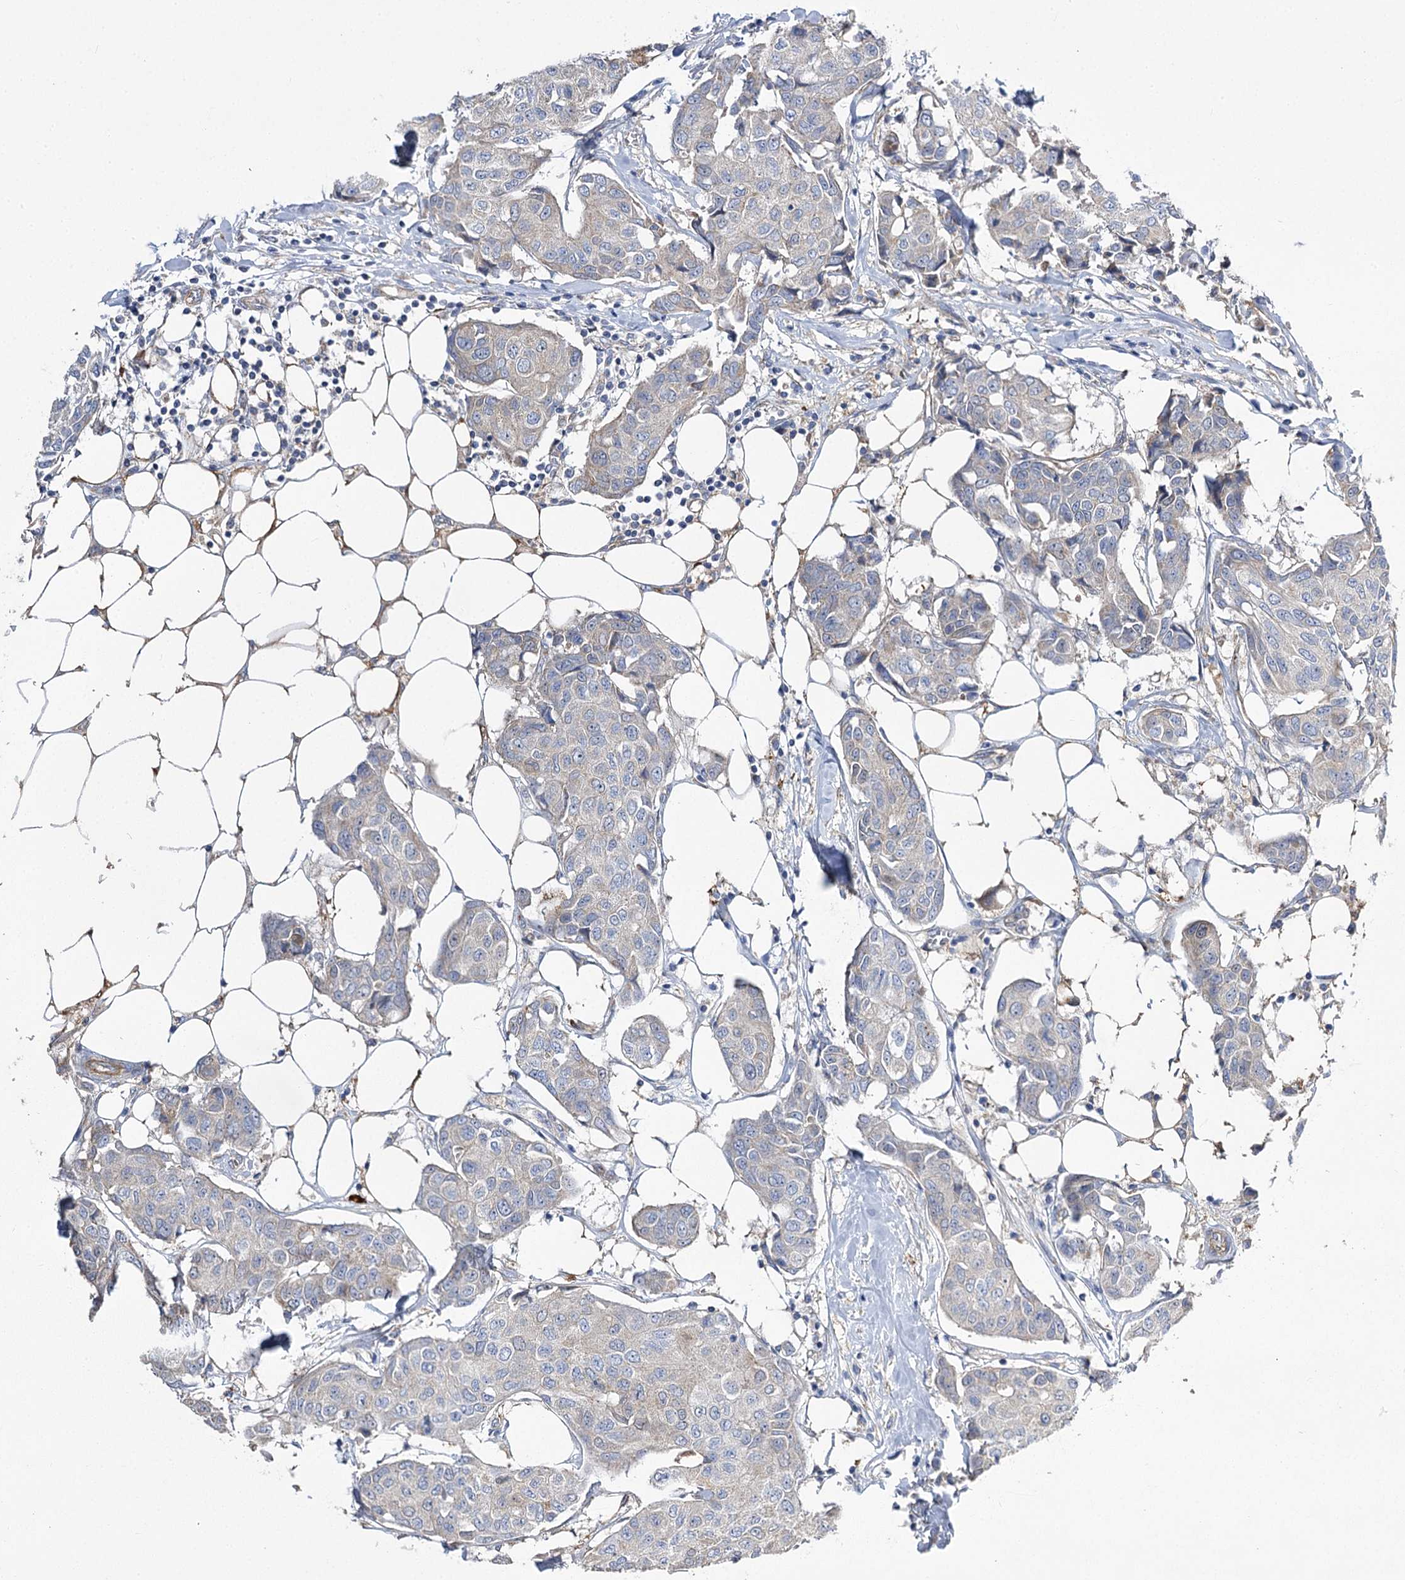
{"staining": {"intensity": "negative", "quantity": "none", "location": "none"}, "tissue": "breast cancer", "cell_type": "Tumor cells", "image_type": "cancer", "snomed": [{"axis": "morphology", "description": "Duct carcinoma"}, {"axis": "topography", "description": "Breast"}], "caption": "Immunohistochemistry (IHC) photomicrograph of breast cancer (intraductal carcinoma) stained for a protein (brown), which reveals no expression in tumor cells.", "gene": "RMDN2", "patient": {"sex": "female", "age": 80}}